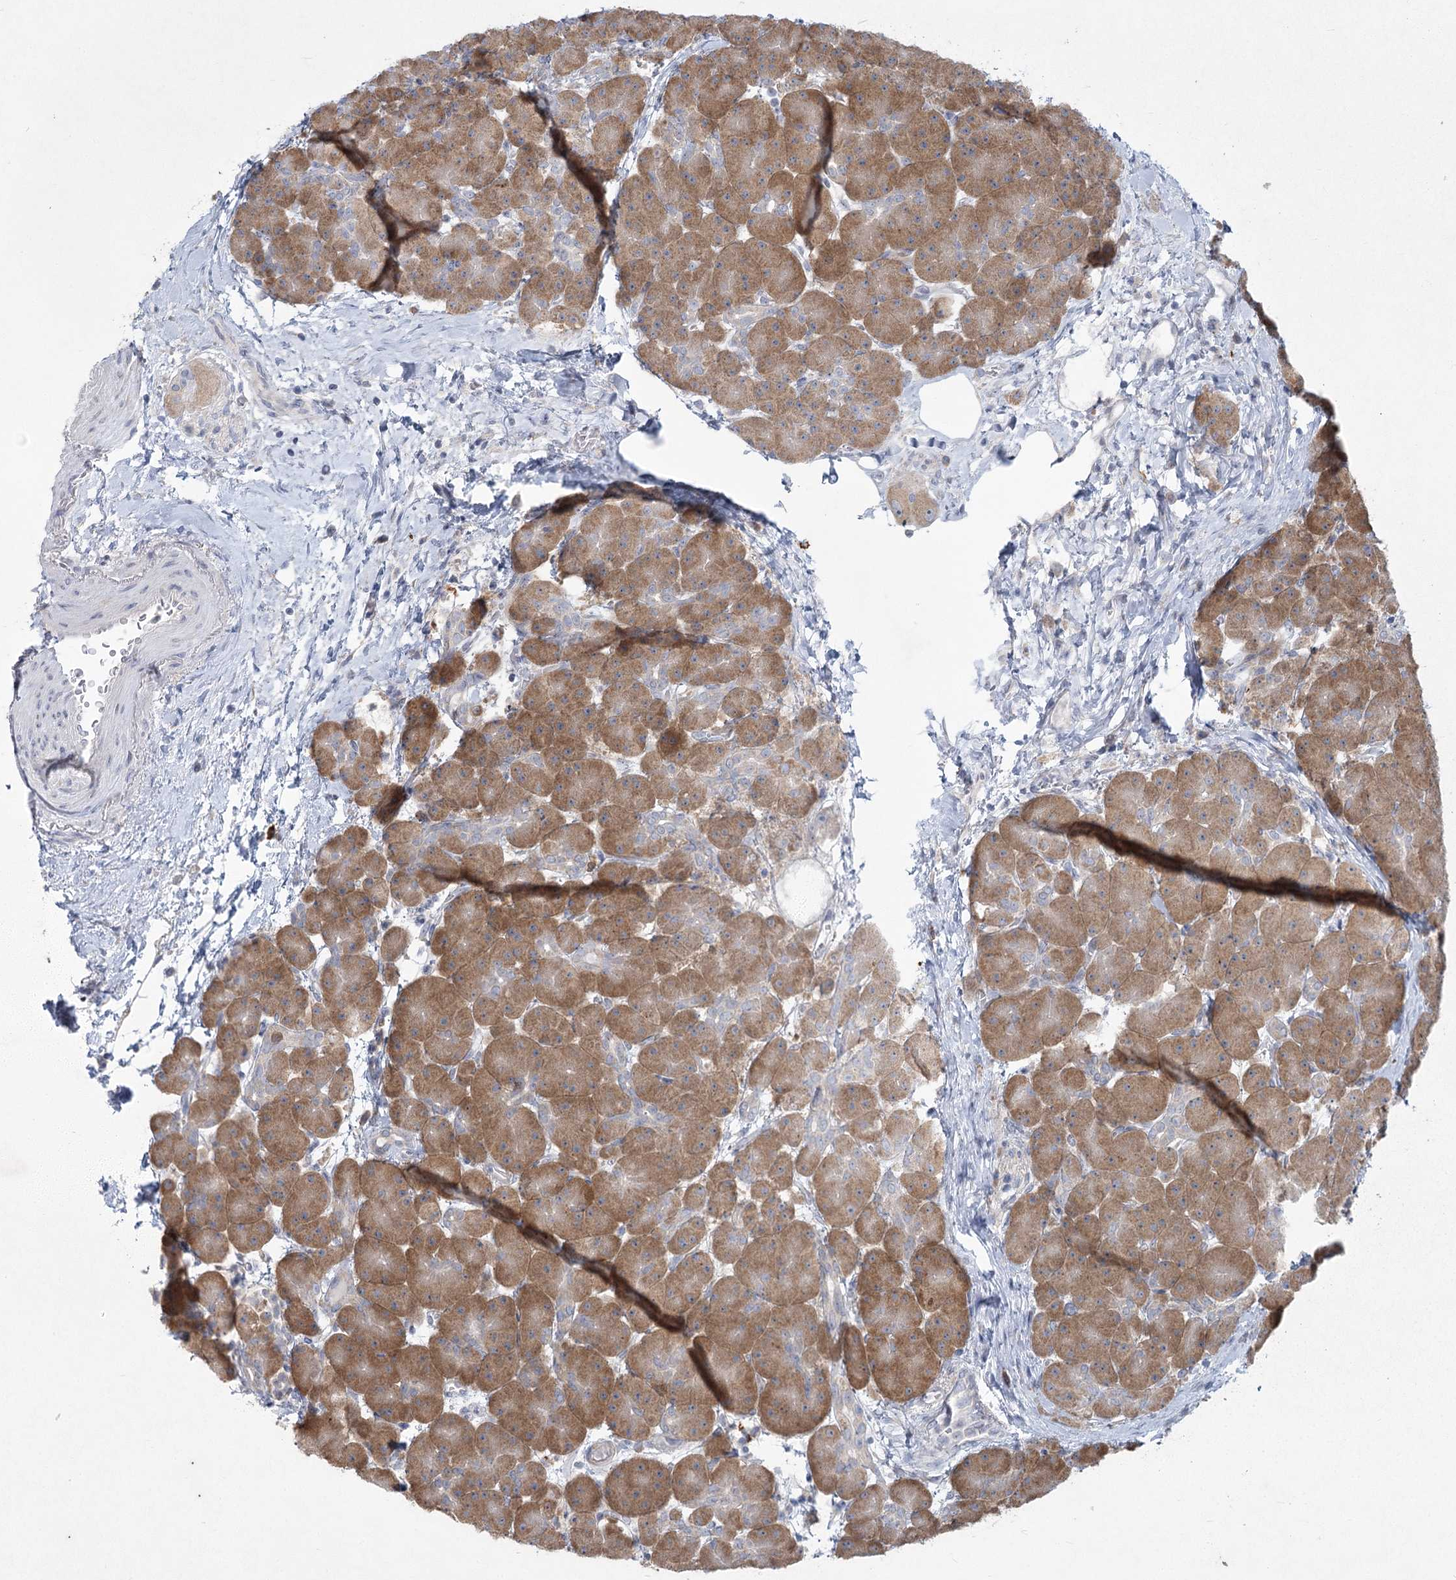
{"staining": {"intensity": "moderate", "quantity": ">75%", "location": "cytoplasmic/membranous"}, "tissue": "pancreas", "cell_type": "Exocrine glandular cells", "image_type": "normal", "snomed": [{"axis": "morphology", "description": "Normal tissue, NOS"}, {"axis": "topography", "description": "Pancreas"}], "caption": "Exocrine glandular cells exhibit moderate cytoplasmic/membranous positivity in about >75% of cells in unremarkable pancreas.", "gene": "PLA2G12A", "patient": {"sex": "male", "age": 66}}